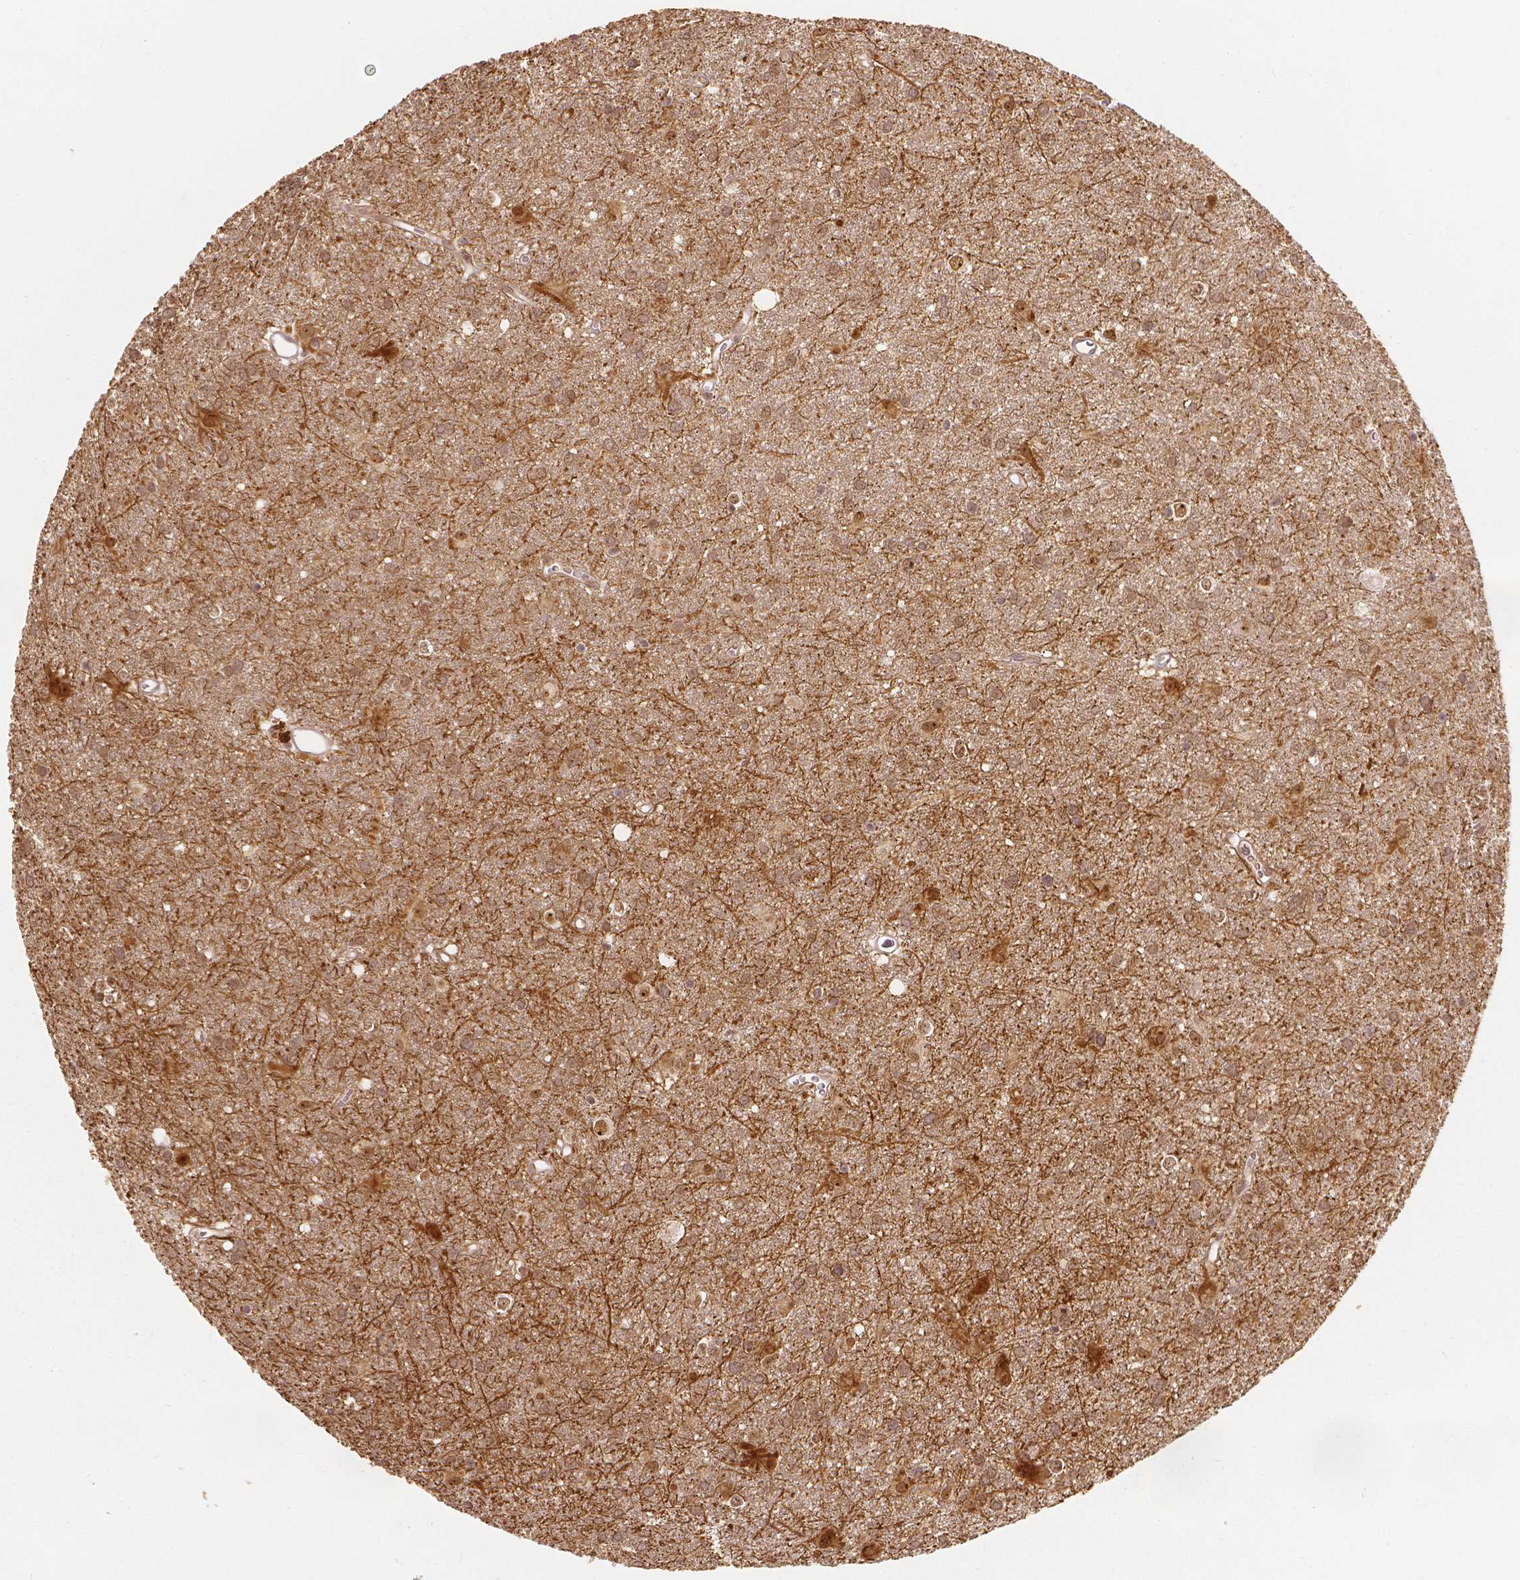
{"staining": {"intensity": "negative", "quantity": "none", "location": "none"}, "tissue": "glioma", "cell_type": "Tumor cells", "image_type": "cancer", "snomed": [{"axis": "morphology", "description": "Glioma, malignant, Low grade"}, {"axis": "topography", "description": "Brain"}], "caption": "This is a histopathology image of IHC staining of malignant glioma (low-grade), which shows no positivity in tumor cells.", "gene": "NSD2", "patient": {"sex": "male", "age": 58}}